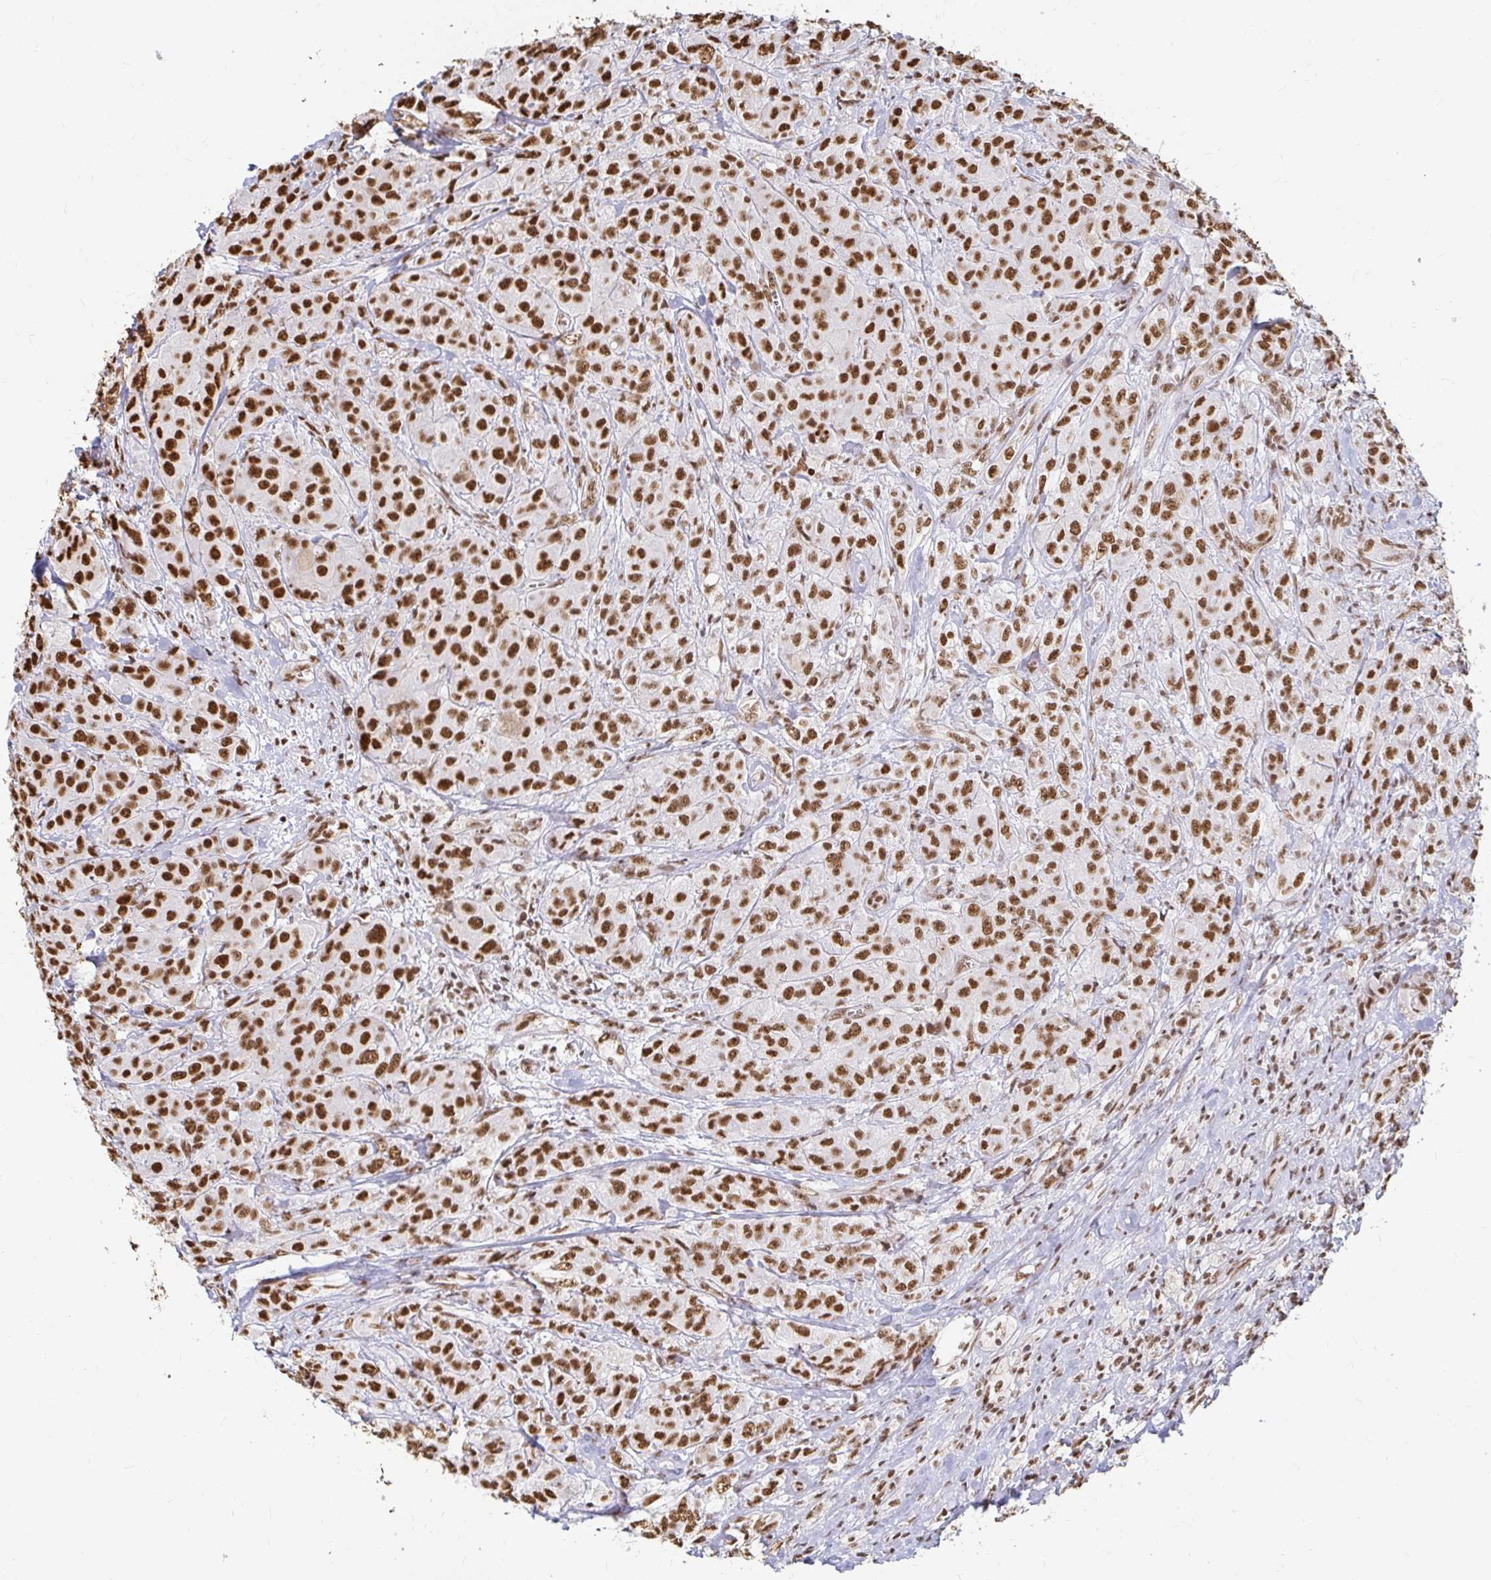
{"staining": {"intensity": "strong", "quantity": ">75%", "location": "nuclear"}, "tissue": "breast cancer", "cell_type": "Tumor cells", "image_type": "cancer", "snomed": [{"axis": "morphology", "description": "Normal tissue, NOS"}, {"axis": "morphology", "description": "Duct carcinoma"}, {"axis": "topography", "description": "Breast"}], "caption": "Immunohistochemistry (IHC) (DAB) staining of breast cancer (intraductal carcinoma) reveals strong nuclear protein staining in about >75% of tumor cells.", "gene": "HNRNPU", "patient": {"sex": "female", "age": 43}}